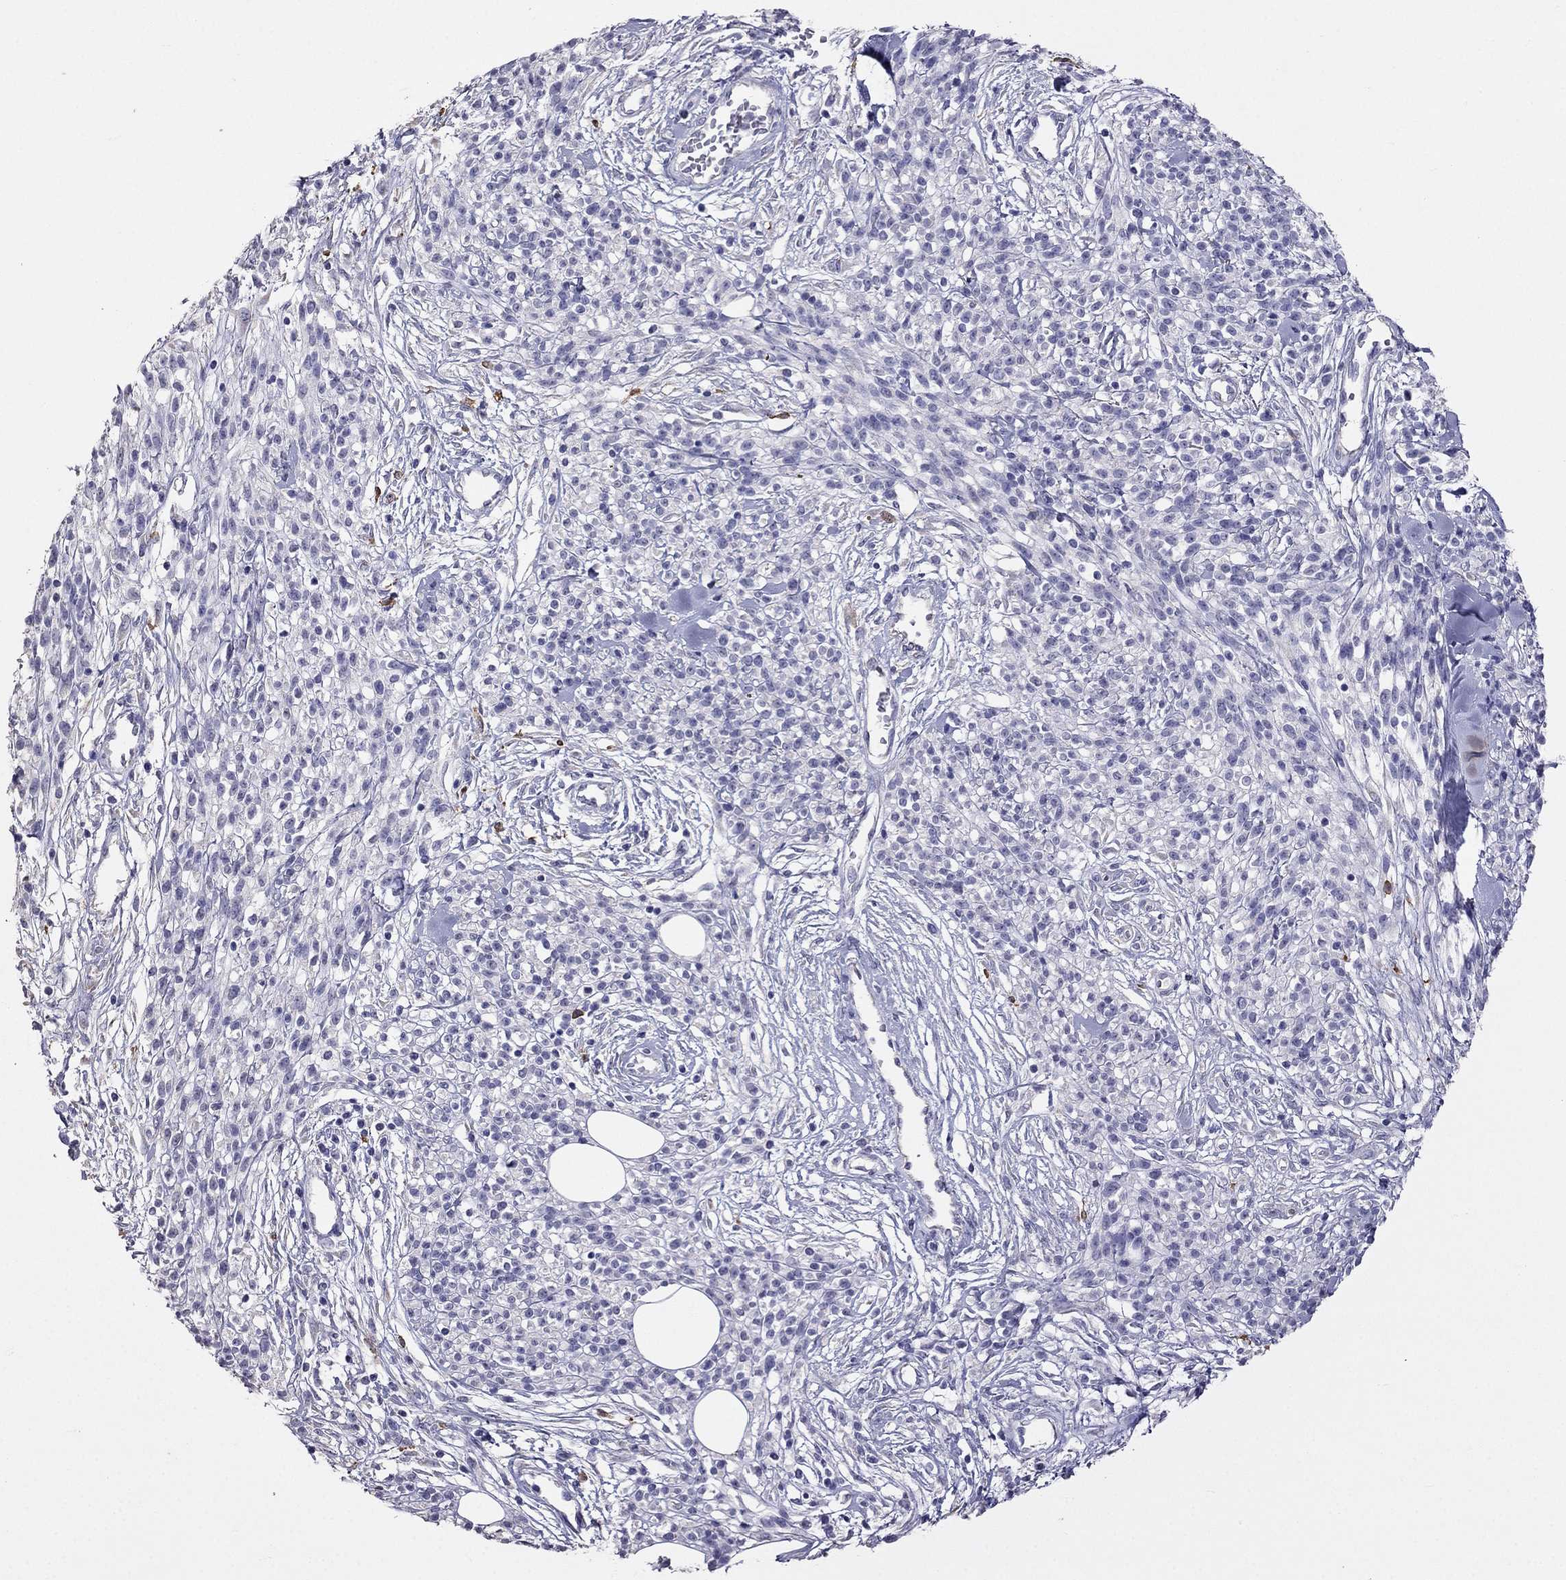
{"staining": {"intensity": "negative", "quantity": "none", "location": "none"}, "tissue": "melanoma", "cell_type": "Tumor cells", "image_type": "cancer", "snomed": [{"axis": "morphology", "description": "Malignant melanoma, NOS"}, {"axis": "topography", "description": "Skin"}, {"axis": "topography", "description": "Skin of trunk"}], "caption": "High magnification brightfield microscopy of melanoma stained with DAB (brown) and counterstained with hematoxylin (blue): tumor cells show no significant staining.", "gene": "AK5", "patient": {"sex": "male", "age": 74}}